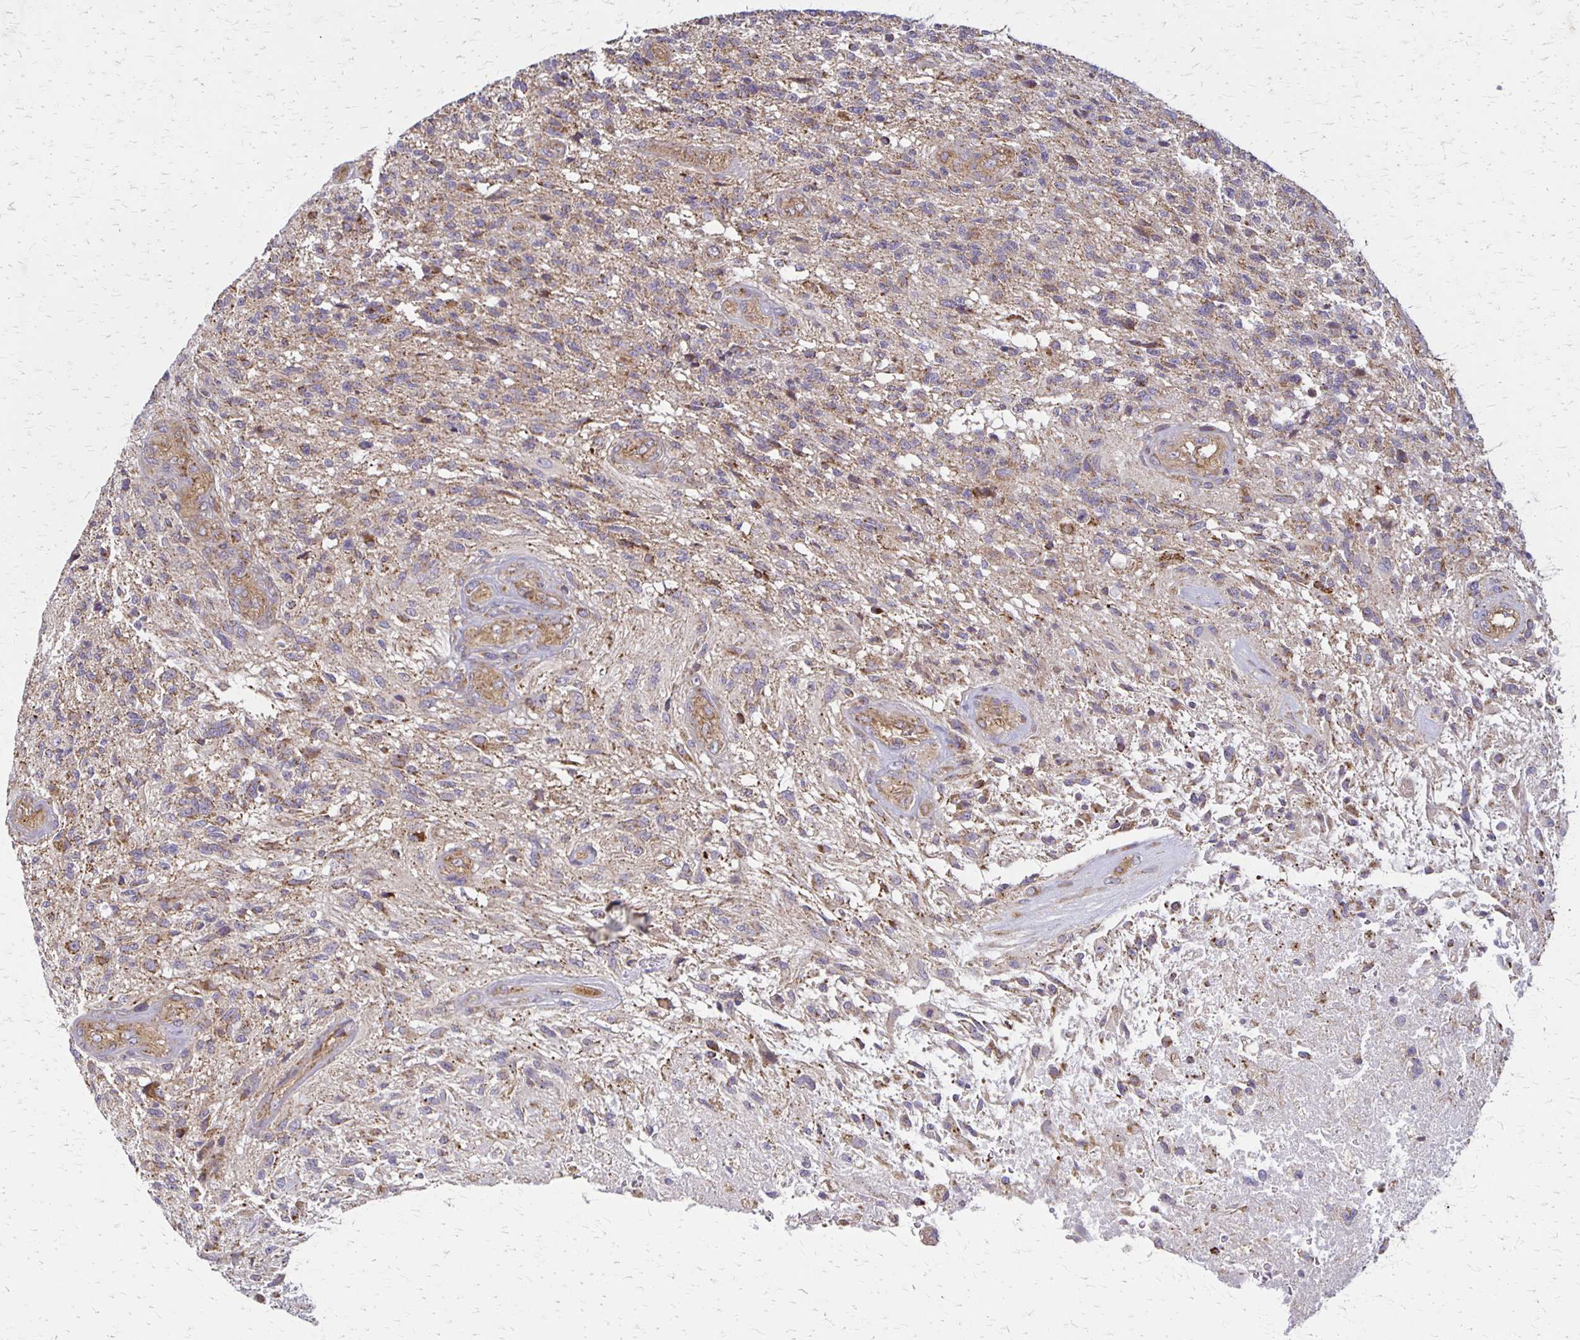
{"staining": {"intensity": "weak", "quantity": "<25%", "location": "cytoplasmic/membranous"}, "tissue": "glioma", "cell_type": "Tumor cells", "image_type": "cancer", "snomed": [{"axis": "morphology", "description": "Glioma, malignant, High grade"}, {"axis": "topography", "description": "Brain"}], "caption": "IHC of malignant glioma (high-grade) reveals no positivity in tumor cells.", "gene": "EIF4EBP2", "patient": {"sex": "male", "age": 56}}